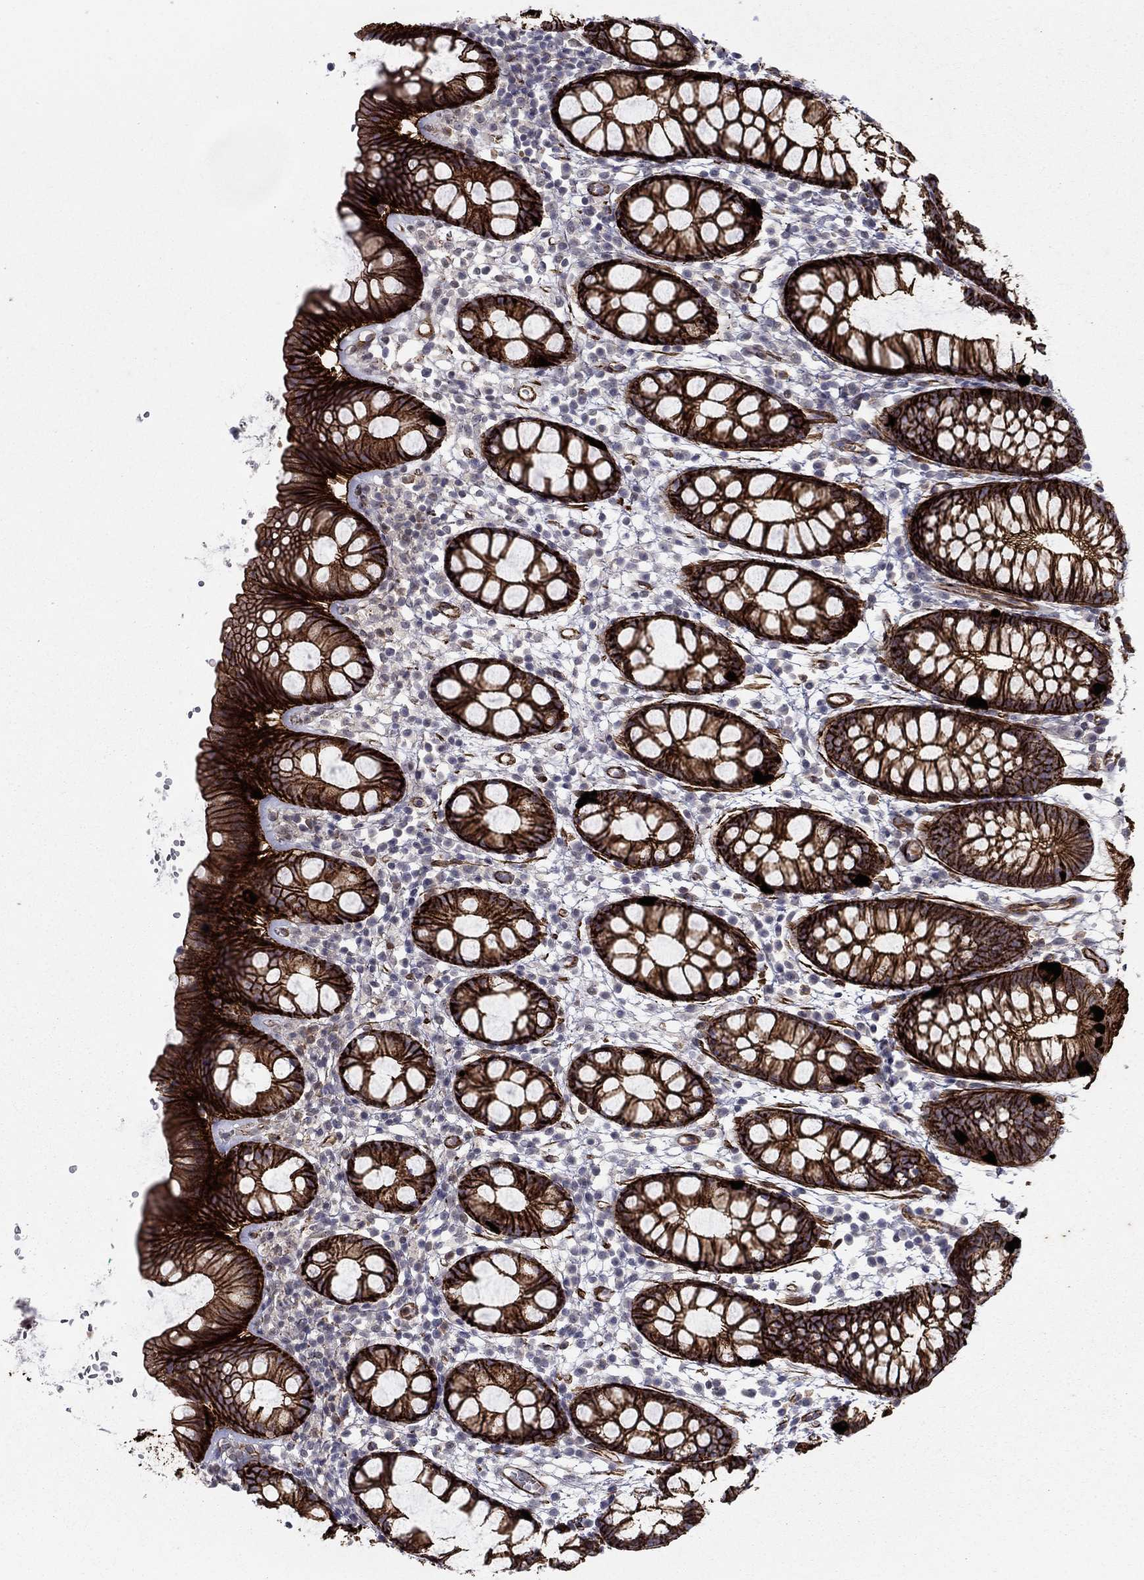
{"staining": {"intensity": "strong", "quantity": ">75%", "location": "cytoplasmic/membranous"}, "tissue": "rectum", "cell_type": "Glandular cells", "image_type": "normal", "snomed": [{"axis": "morphology", "description": "Normal tissue, NOS"}, {"axis": "topography", "description": "Rectum"}], "caption": "Rectum stained with a brown dye shows strong cytoplasmic/membranous positive positivity in about >75% of glandular cells.", "gene": "KRBA1", "patient": {"sex": "male", "age": 57}}